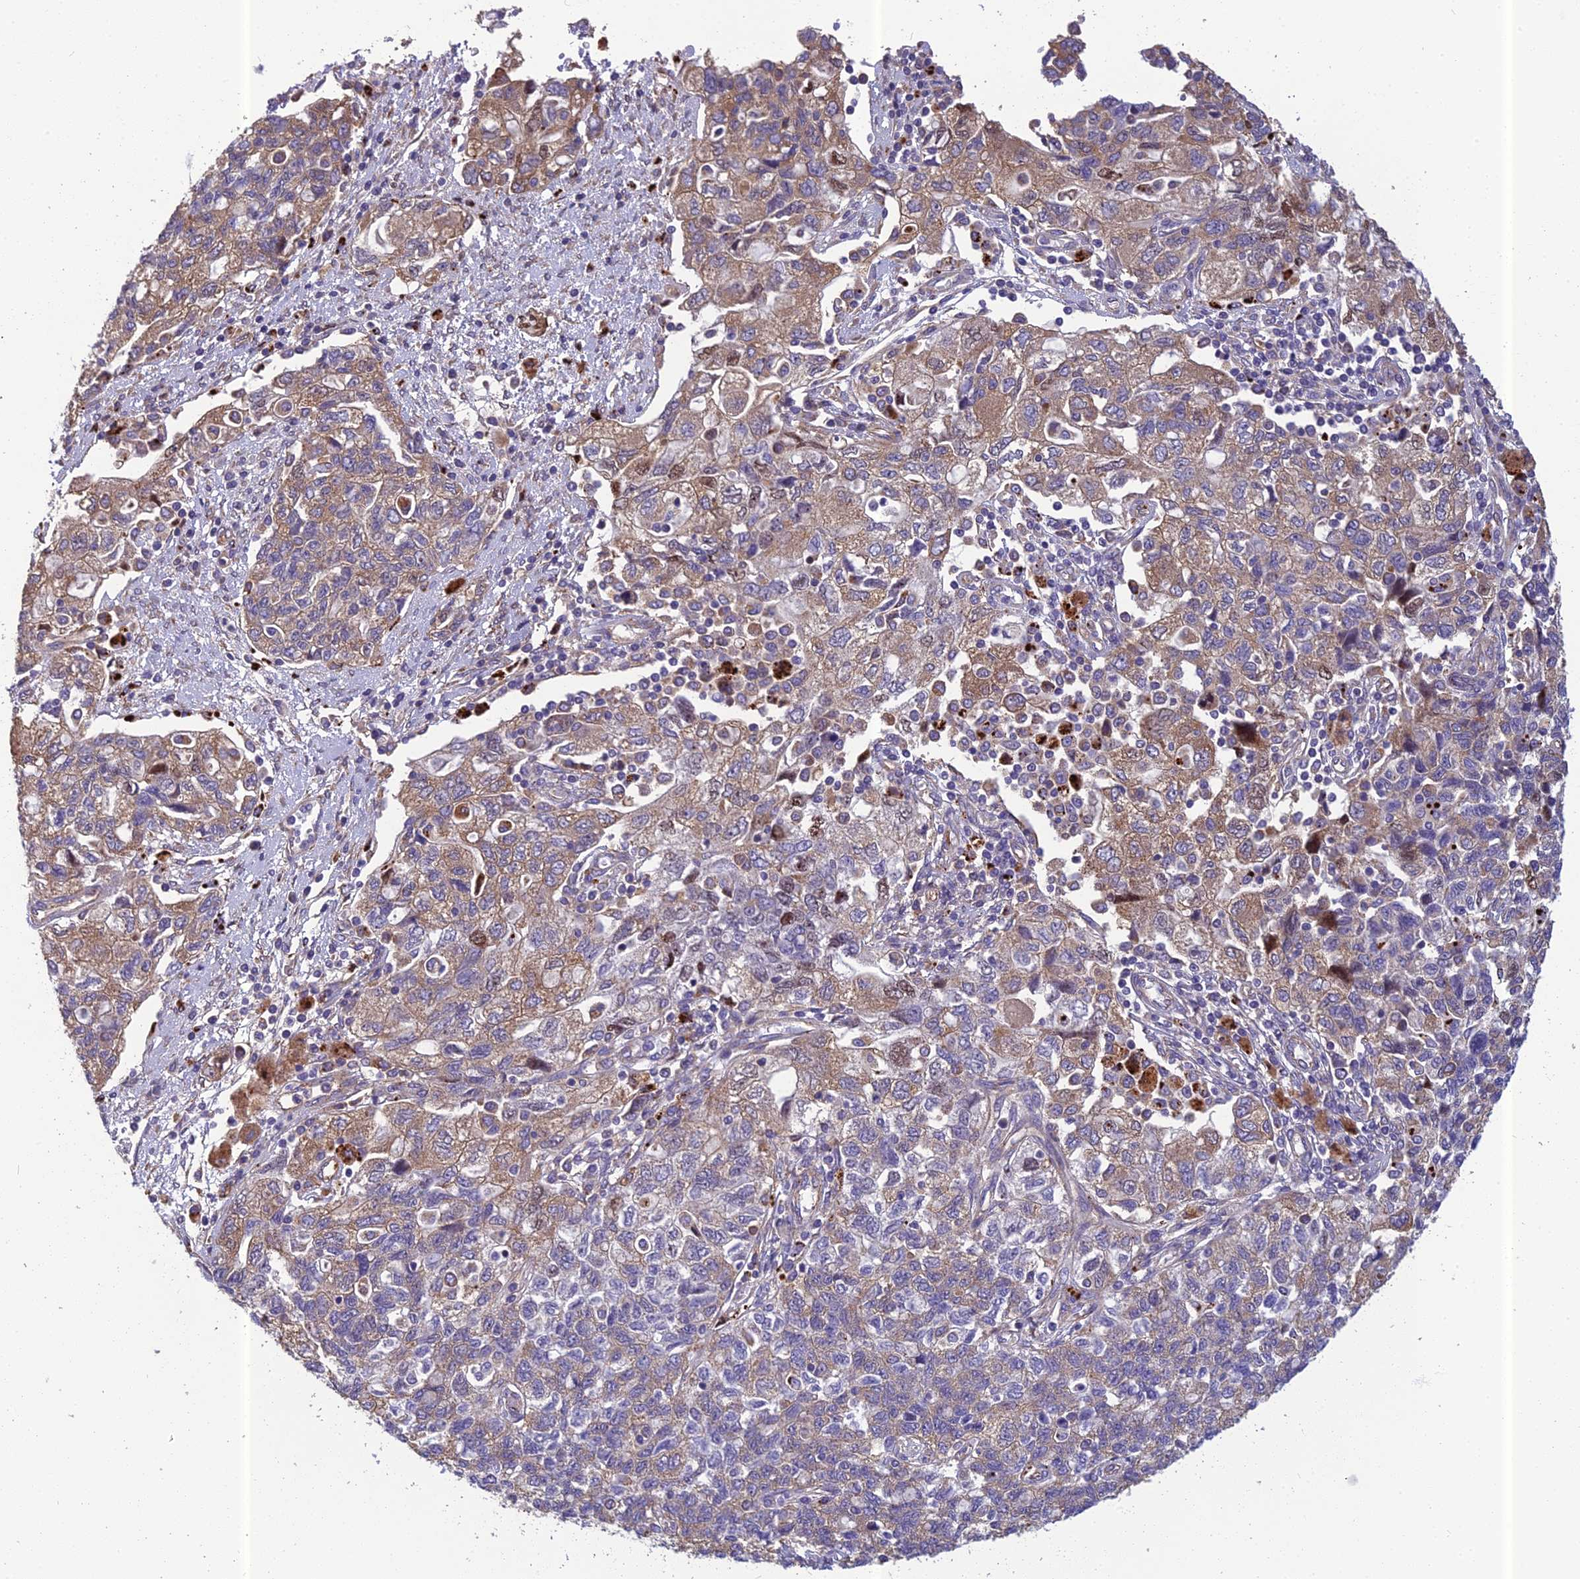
{"staining": {"intensity": "moderate", "quantity": ">75%", "location": "cytoplasmic/membranous"}, "tissue": "ovarian cancer", "cell_type": "Tumor cells", "image_type": "cancer", "snomed": [{"axis": "morphology", "description": "Carcinoma, NOS"}, {"axis": "morphology", "description": "Cystadenocarcinoma, serous, NOS"}, {"axis": "topography", "description": "Ovary"}], "caption": "Serous cystadenocarcinoma (ovarian) stained with a protein marker shows moderate staining in tumor cells.", "gene": "SPDL1", "patient": {"sex": "female", "age": 69}}